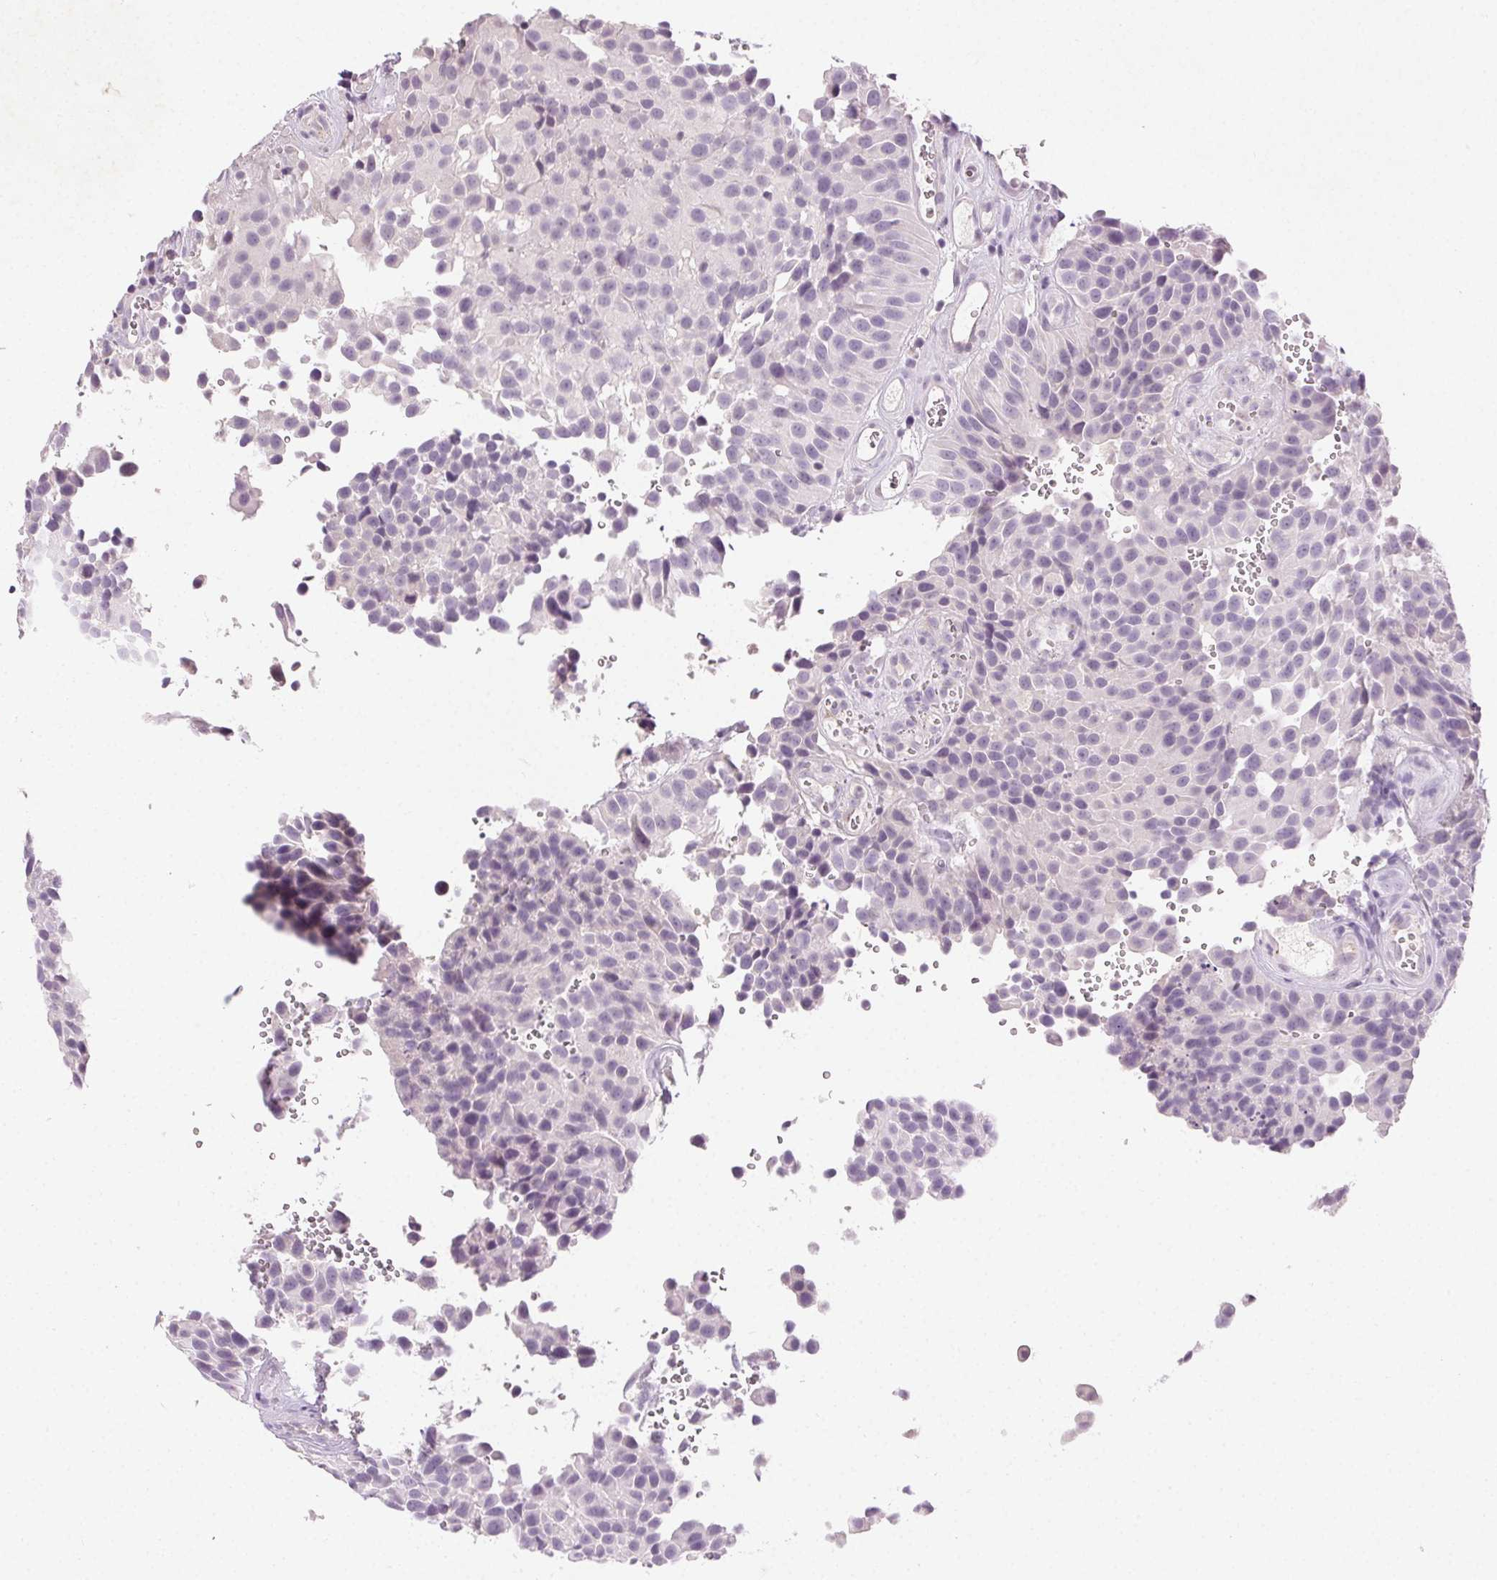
{"staining": {"intensity": "negative", "quantity": "none", "location": "none"}, "tissue": "urothelial cancer", "cell_type": "Tumor cells", "image_type": "cancer", "snomed": [{"axis": "morphology", "description": "Urothelial carcinoma, Low grade"}, {"axis": "topography", "description": "Urinary bladder"}], "caption": "The histopathology image displays no significant expression in tumor cells of urothelial cancer.", "gene": "CLTRN", "patient": {"sex": "male", "age": 76}}